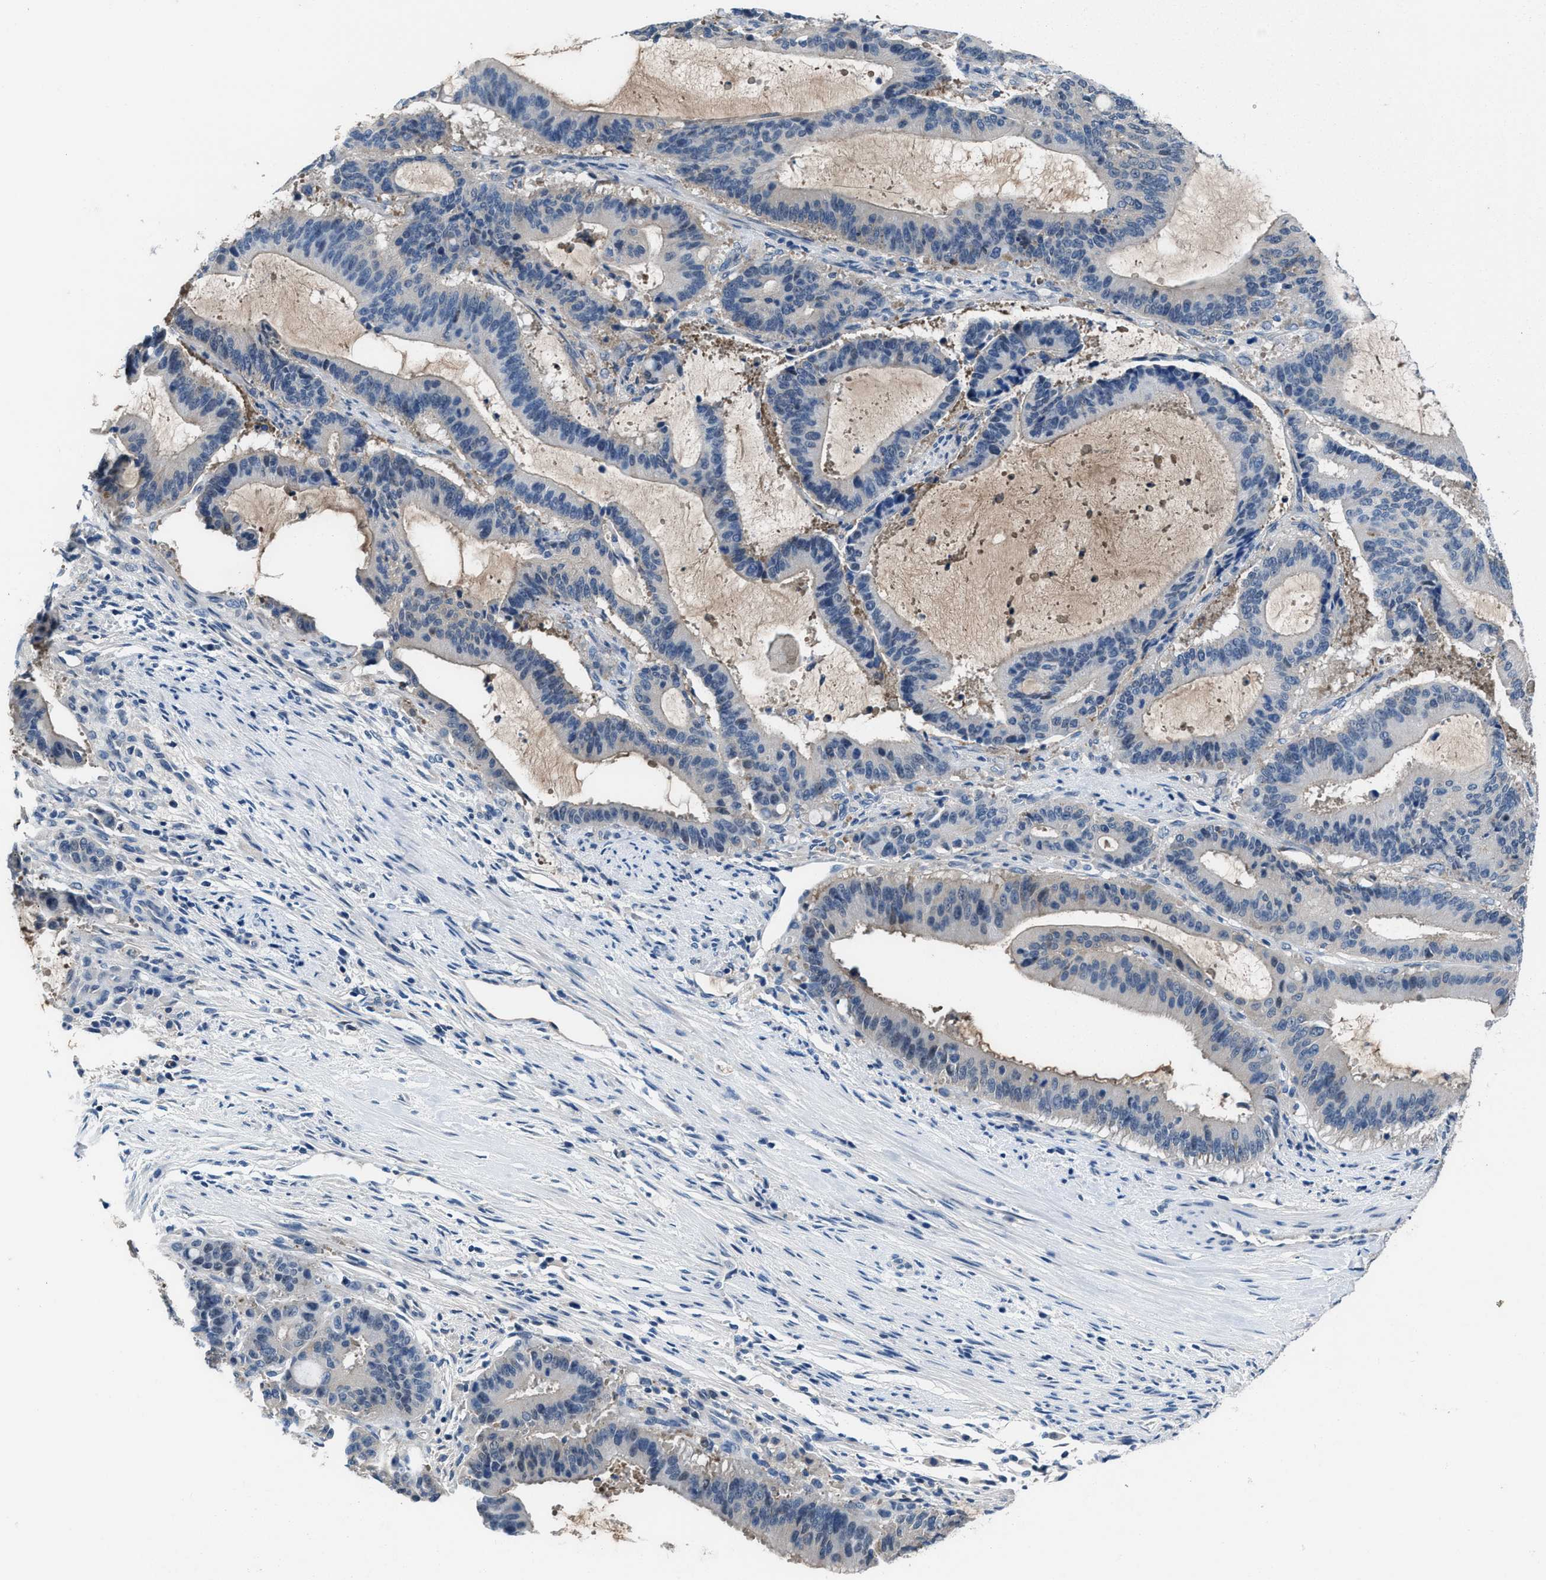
{"staining": {"intensity": "negative", "quantity": "none", "location": "none"}, "tissue": "liver cancer", "cell_type": "Tumor cells", "image_type": "cancer", "snomed": [{"axis": "morphology", "description": "Normal tissue, NOS"}, {"axis": "morphology", "description": "Cholangiocarcinoma"}, {"axis": "topography", "description": "Liver"}, {"axis": "topography", "description": "Peripheral nerve tissue"}], "caption": "Liver cancer (cholangiocarcinoma) stained for a protein using IHC displays no staining tumor cells.", "gene": "NUDT5", "patient": {"sex": "female", "age": 73}}